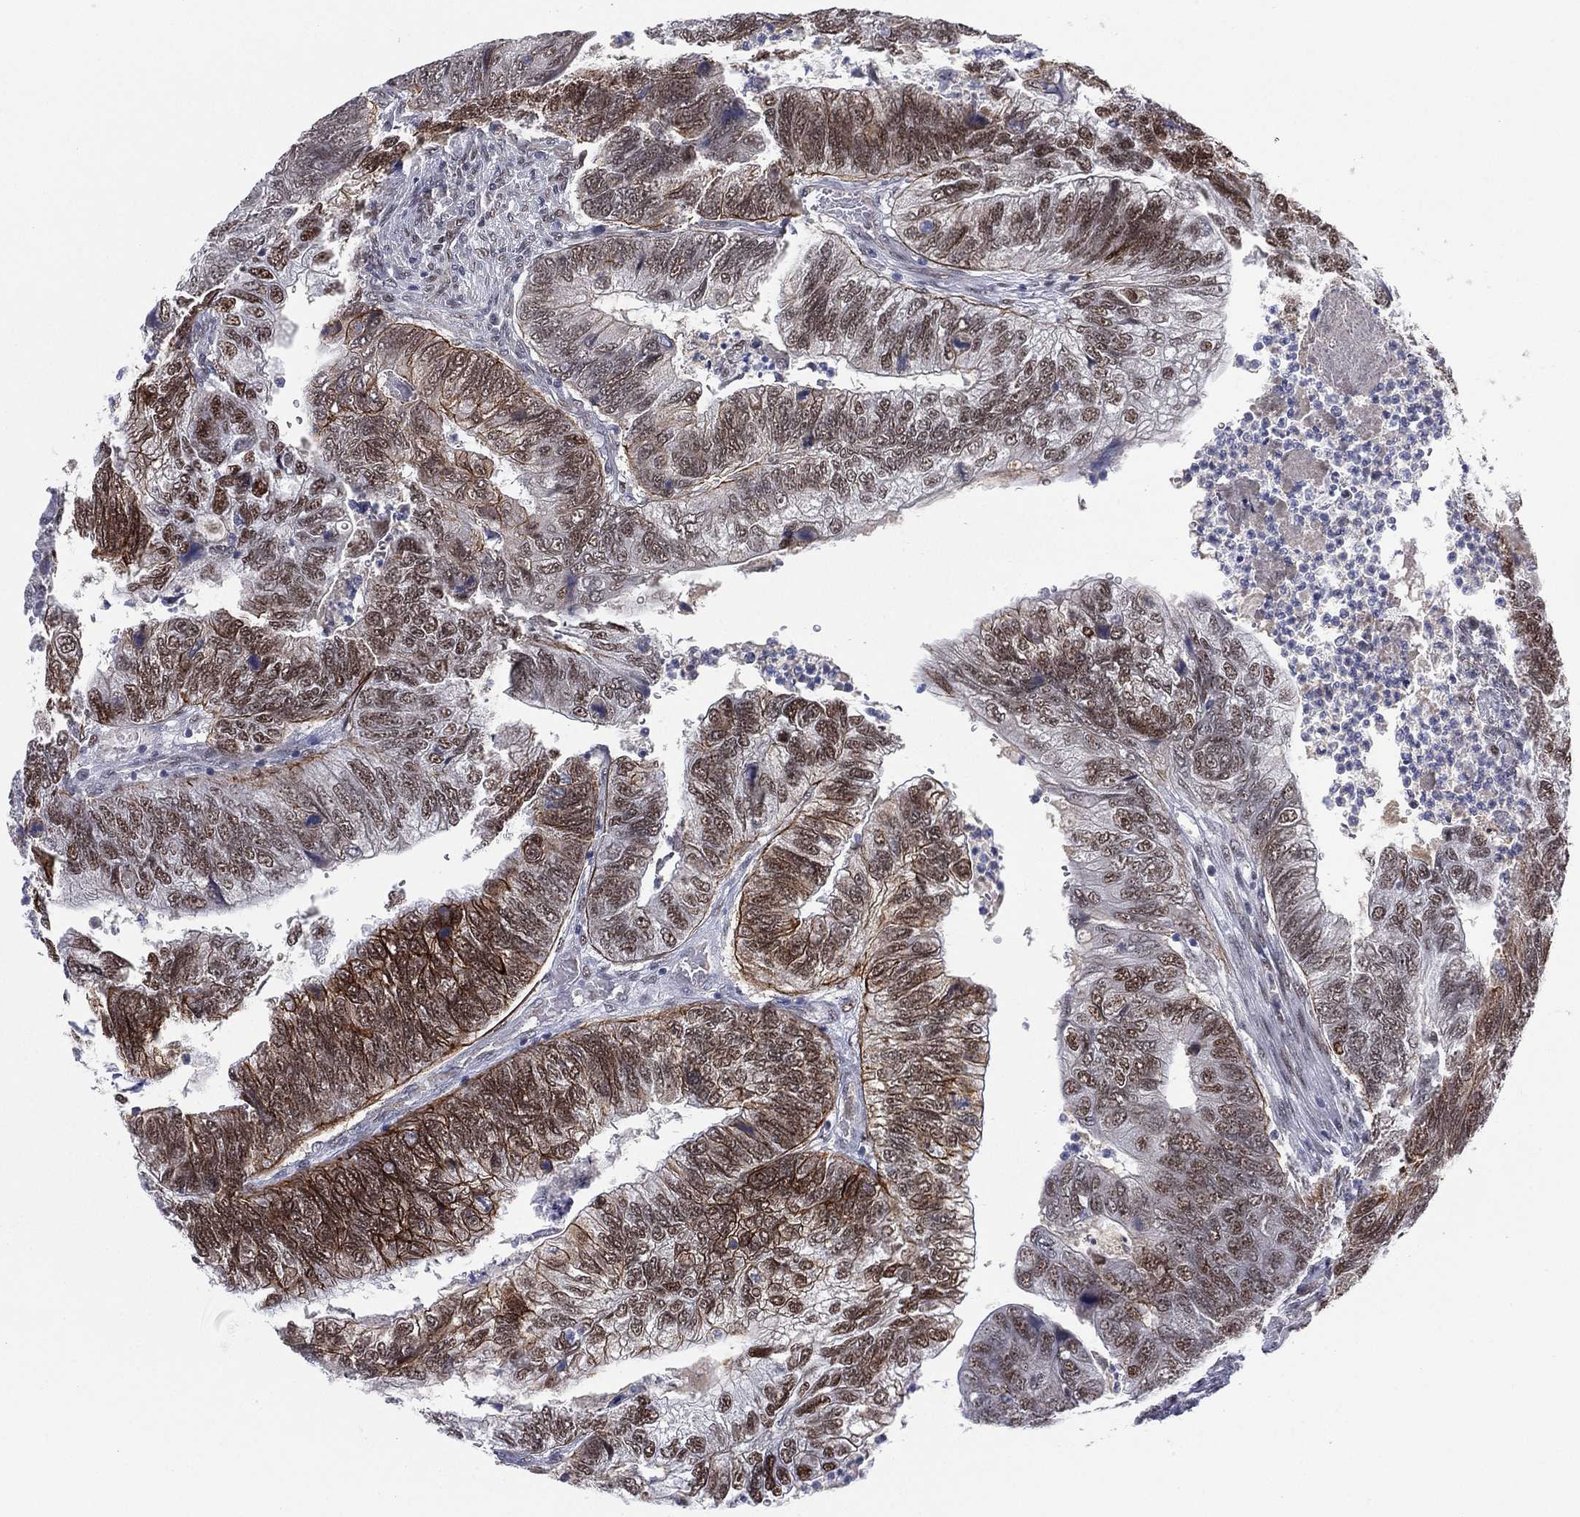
{"staining": {"intensity": "moderate", "quantity": ">75%", "location": "cytoplasmic/membranous,nuclear"}, "tissue": "colorectal cancer", "cell_type": "Tumor cells", "image_type": "cancer", "snomed": [{"axis": "morphology", "description": "Adenocarcinoma, NOS"}, {"axis": "topography", "description": "Colon"}], "caption": "The photomicrograph demonstrates a brown stain indicating the presence of a protein in the cytoplasmic/membranous and nuclear of tumor cells in colorectal cancer (adenocarcinoma).", "gene": "GSE1", "patient": {"sex": "female", "age": 67}}